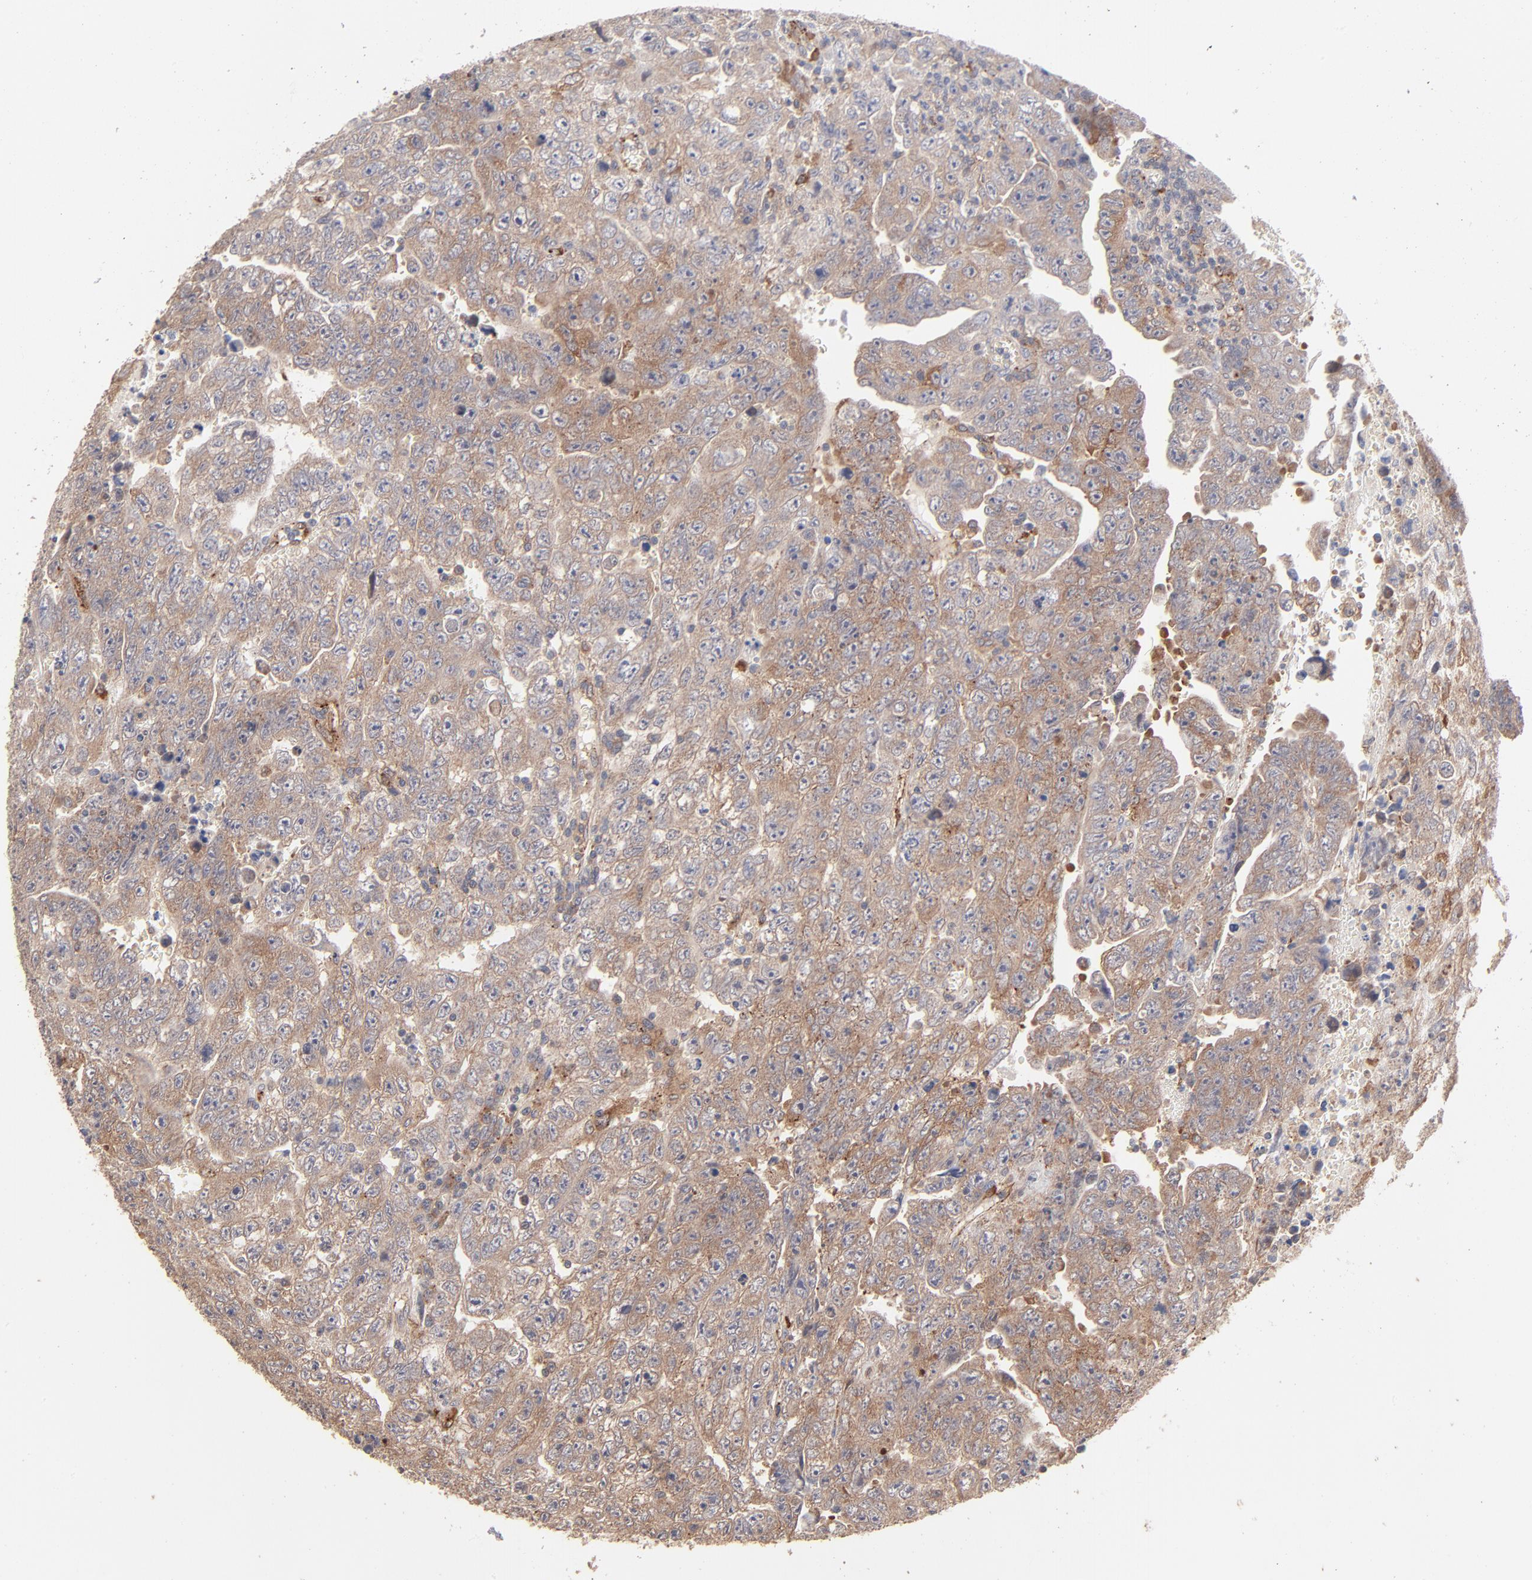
{"staining": {"intensity": "moderate", "quantity": ">75%", "location": "cytoplasmic/membranous"}, "tissue": "testis cancer", "cell_type": "Tumor cells", "image_type": "cancer", "snomed": [{"axis": "morphology", "description": "Carcinoma, Embryonal, NOS"}, {"axis": "topography", "description": "Testis"}], "caption": "Testis cancer was stained to show a protein in brown. There is medium levels of moderate cytoplasmic/membranous positivity in approximately >75% of tumor cells. (DAB (3,3'-diaminobenzidine) IHC, brown staining for protein, blue staining for nuclei).", "gene": "IVNS1ABP", "patient": {"sex": "male", "age": 28}}